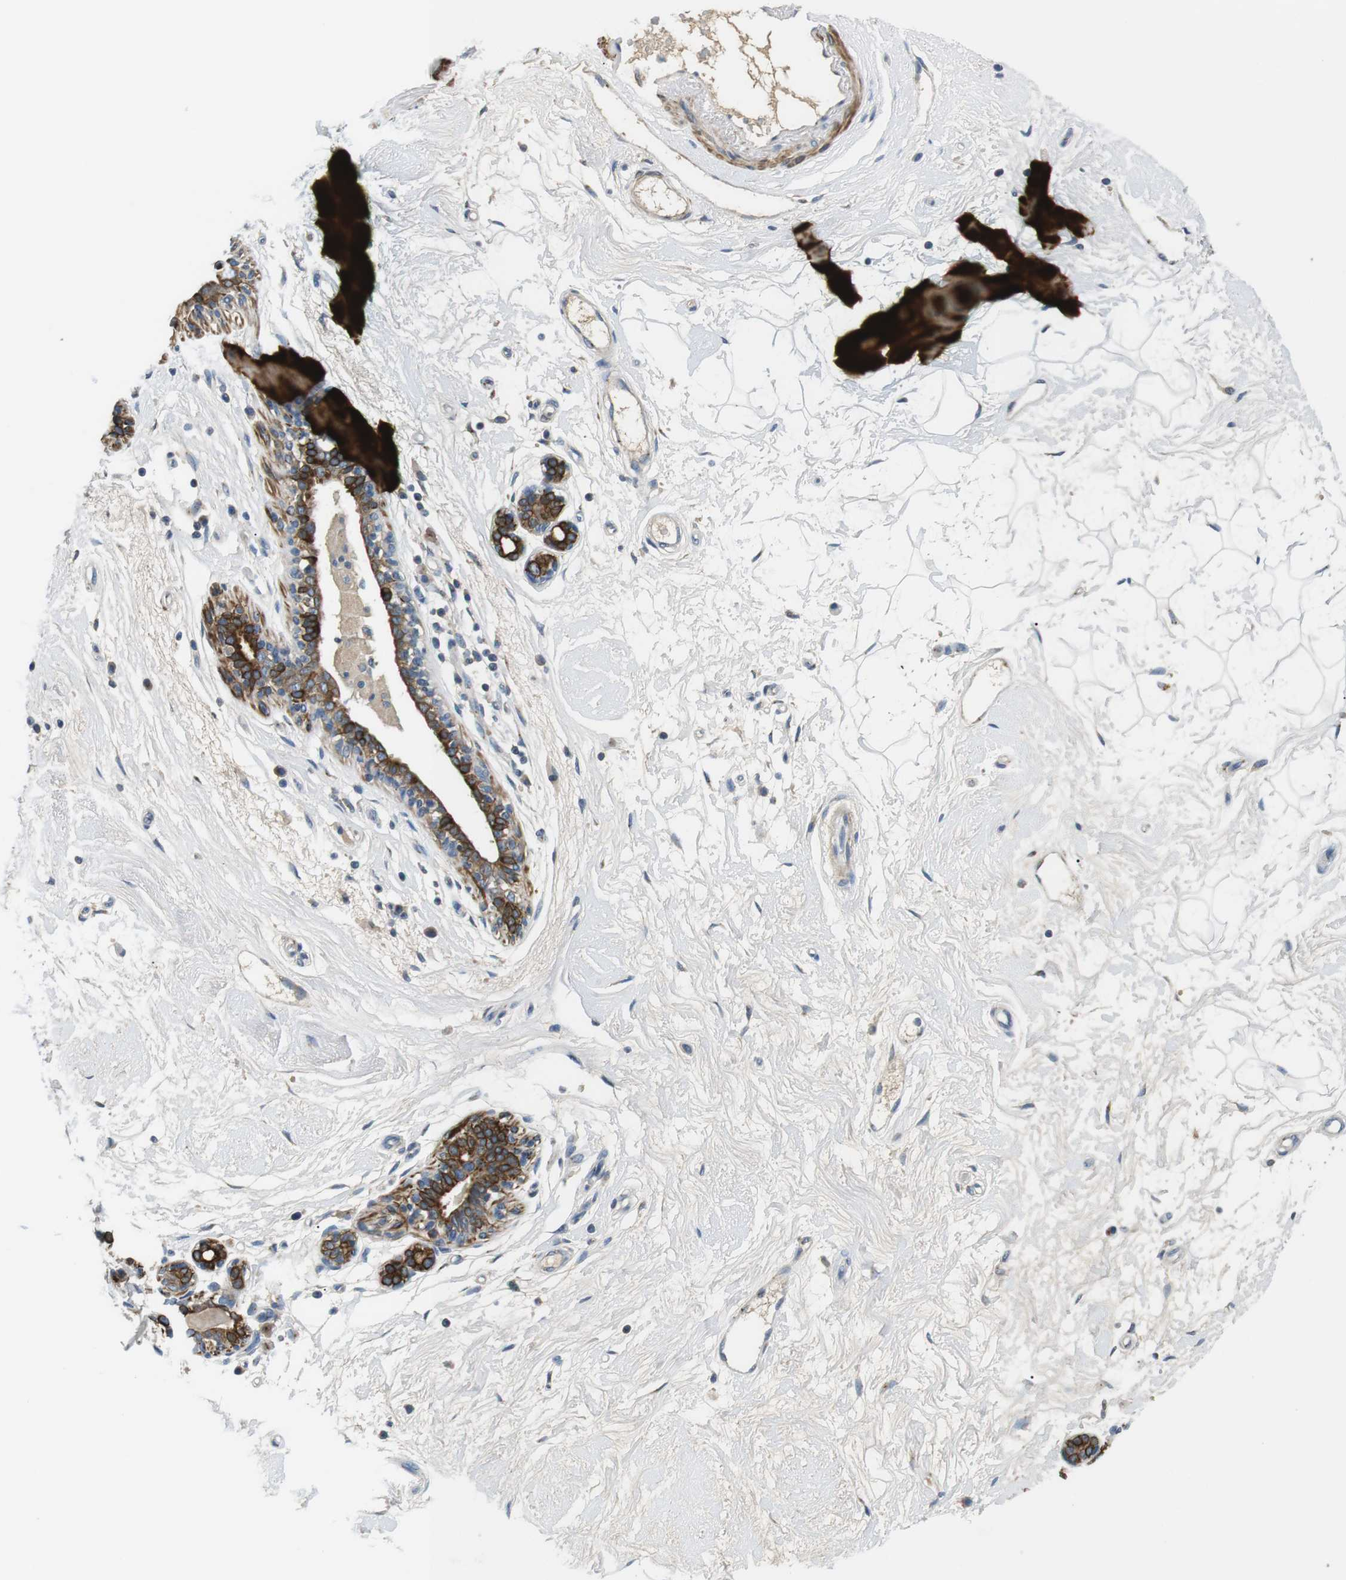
{"staining": {"intensity": "negative", "quantity": "none", "location": "none"}, "tissue": "breast", "cell_type": "Adipocytes", "image_type": "normal", "snomed": [{"axis": "morphology", "description": "Normal tissue, NOS"}, {"axis": "morphology", "description": "Lobular carcinoma"}, {"axis": "topography", "description": "Breast"}], "caption": "Breast stained for a protein using IHC displays no expression adipocytes.", "gene": "UNC5CL", "patient": {"sex": "female", "age": 59}}